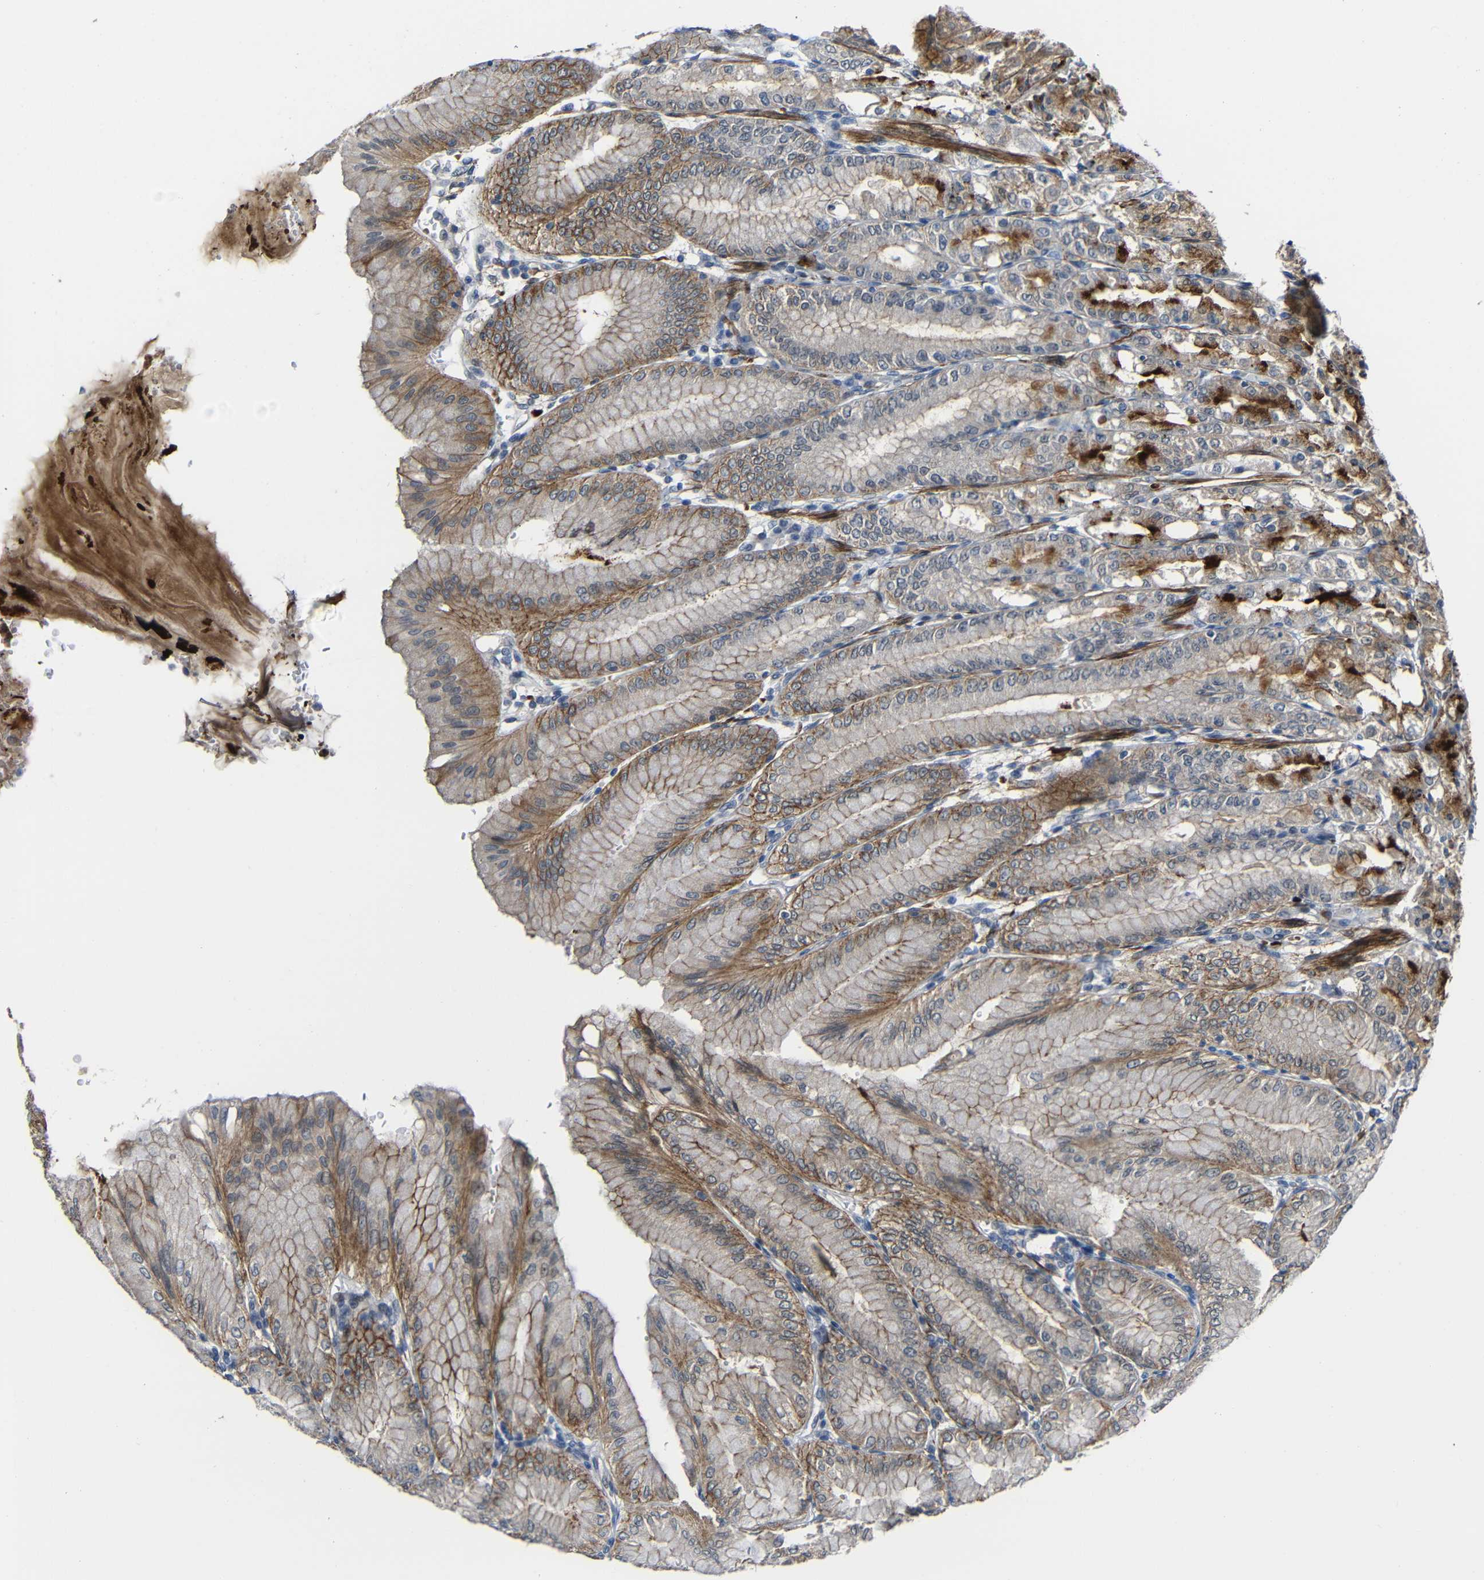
{"staining": {"intensity": "strong", "quantity": "<25%", "location": "cytoplasmic/membranous,nuclear"}, "tissue": "stomach", "cell_type": "Glandular cells", "image_type": "normal", "snomed": [{"axis": "morphology", "description": "Normal tissue, NOS"}, {"axis": "topography", "description": "Stomach, lower"}], "caption": "Strong cytoplasmic/membranous,nuclear expression for a protein is seen in approximately <25% of glandular cells of unremarkable stomach using IHC.", "gene": "DCLK1", "patient": {"sex": "male", "age": 71}}